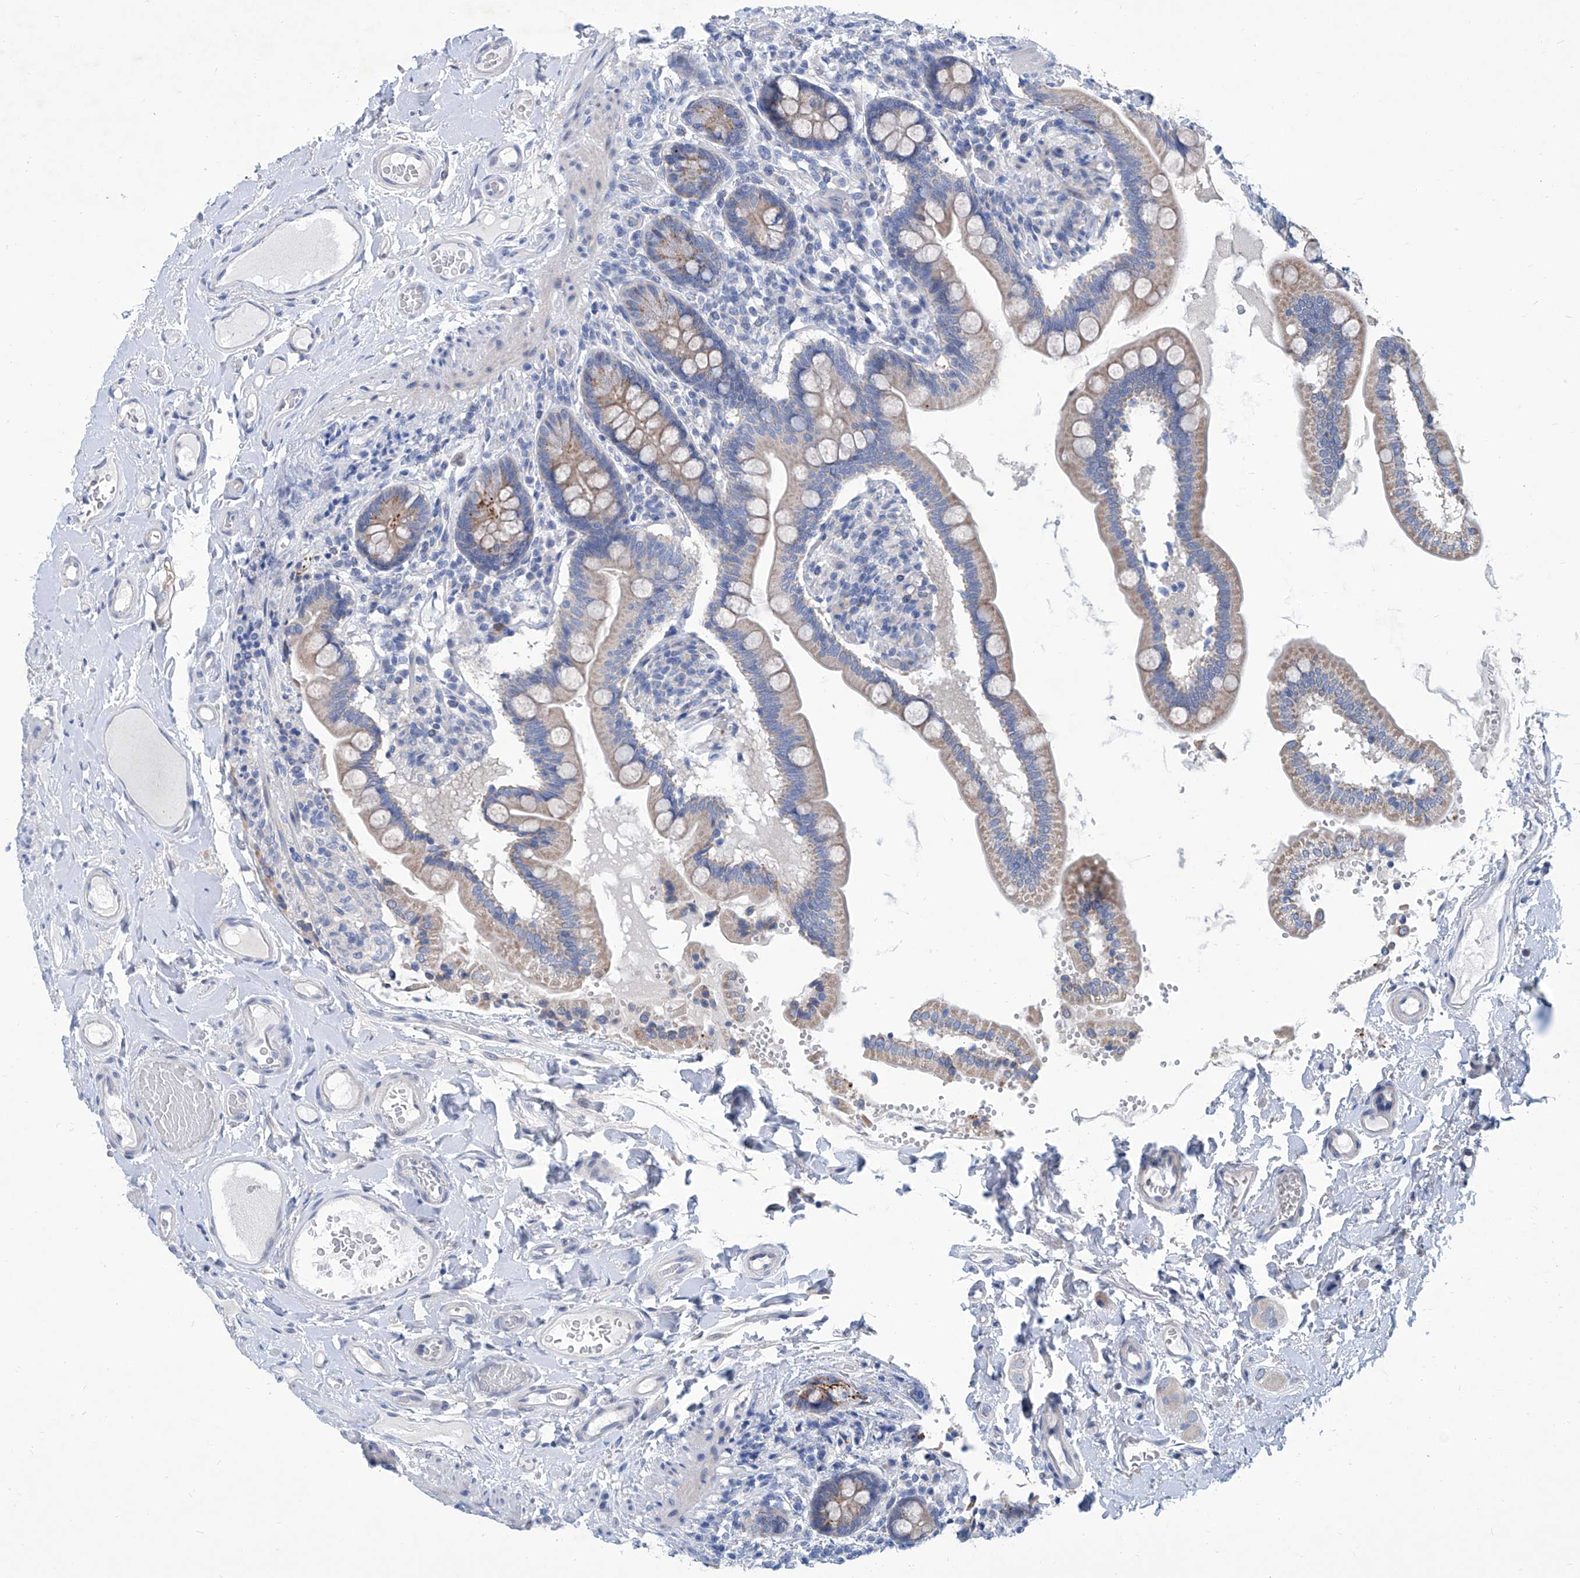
{"staining": {"intensity": "weak", "quantity": "25%-75%", "location": "cytoplasmic/membranous"}, "tissue": "small intestine", "cell_type": "Glandular cells", "image_type": "normal", "snomed": [{"axis": "morphology", "description": "Normal tissue, NOS"}, {"axis": "topography", "description": "Small intestine"}], "caption": "A brown stain shows weak cytoplasmic/membranous positivity of a protein in glandular cells of unremarkable human small intestine. Nuclei are stained in blue.", "gene": "ZNF519", "patient": {"sex": "female", "age": 64}}